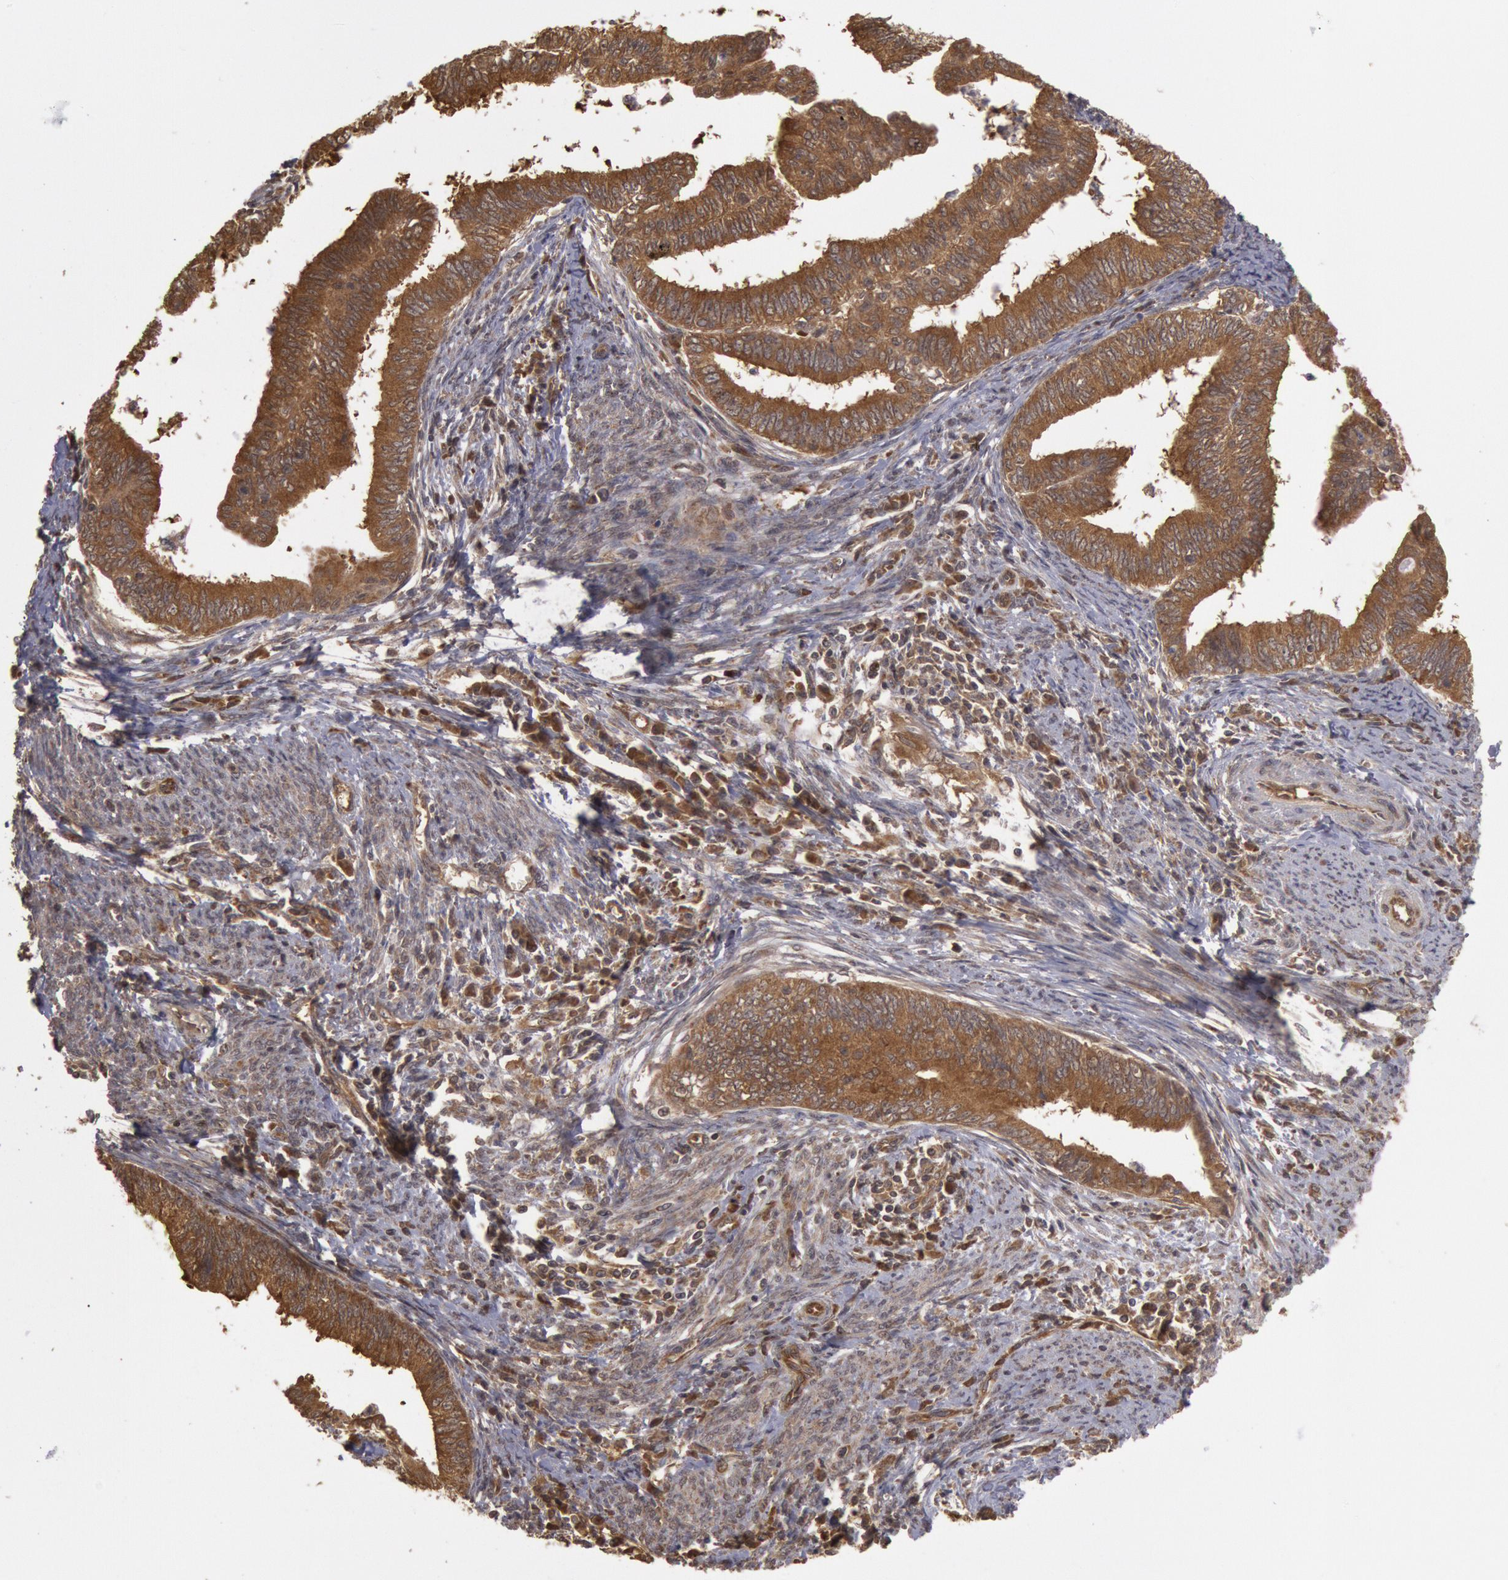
{"staining": {"intensity": "strong", "quantity": ">75%", "location": "cytoplasmic/membranous"}, "tissue": "endometrial cancer", "cell_type": "Tumor cells", "image_type": "cancer", "snomed": [{"axis": "morphology", "description": "Adenocarcinoma, NOS"}, {"axis": "topography", "description": "Endometrium"}], "caption": "This photomicrograph exhibits immunohistochemistry staining of endometrial adenocarcinoma, with high strong cytoplasmic/membranous staining in about >75% of tumor cells.", "gene": "USP14", "patient": {"sex": "female", "age": 66}}